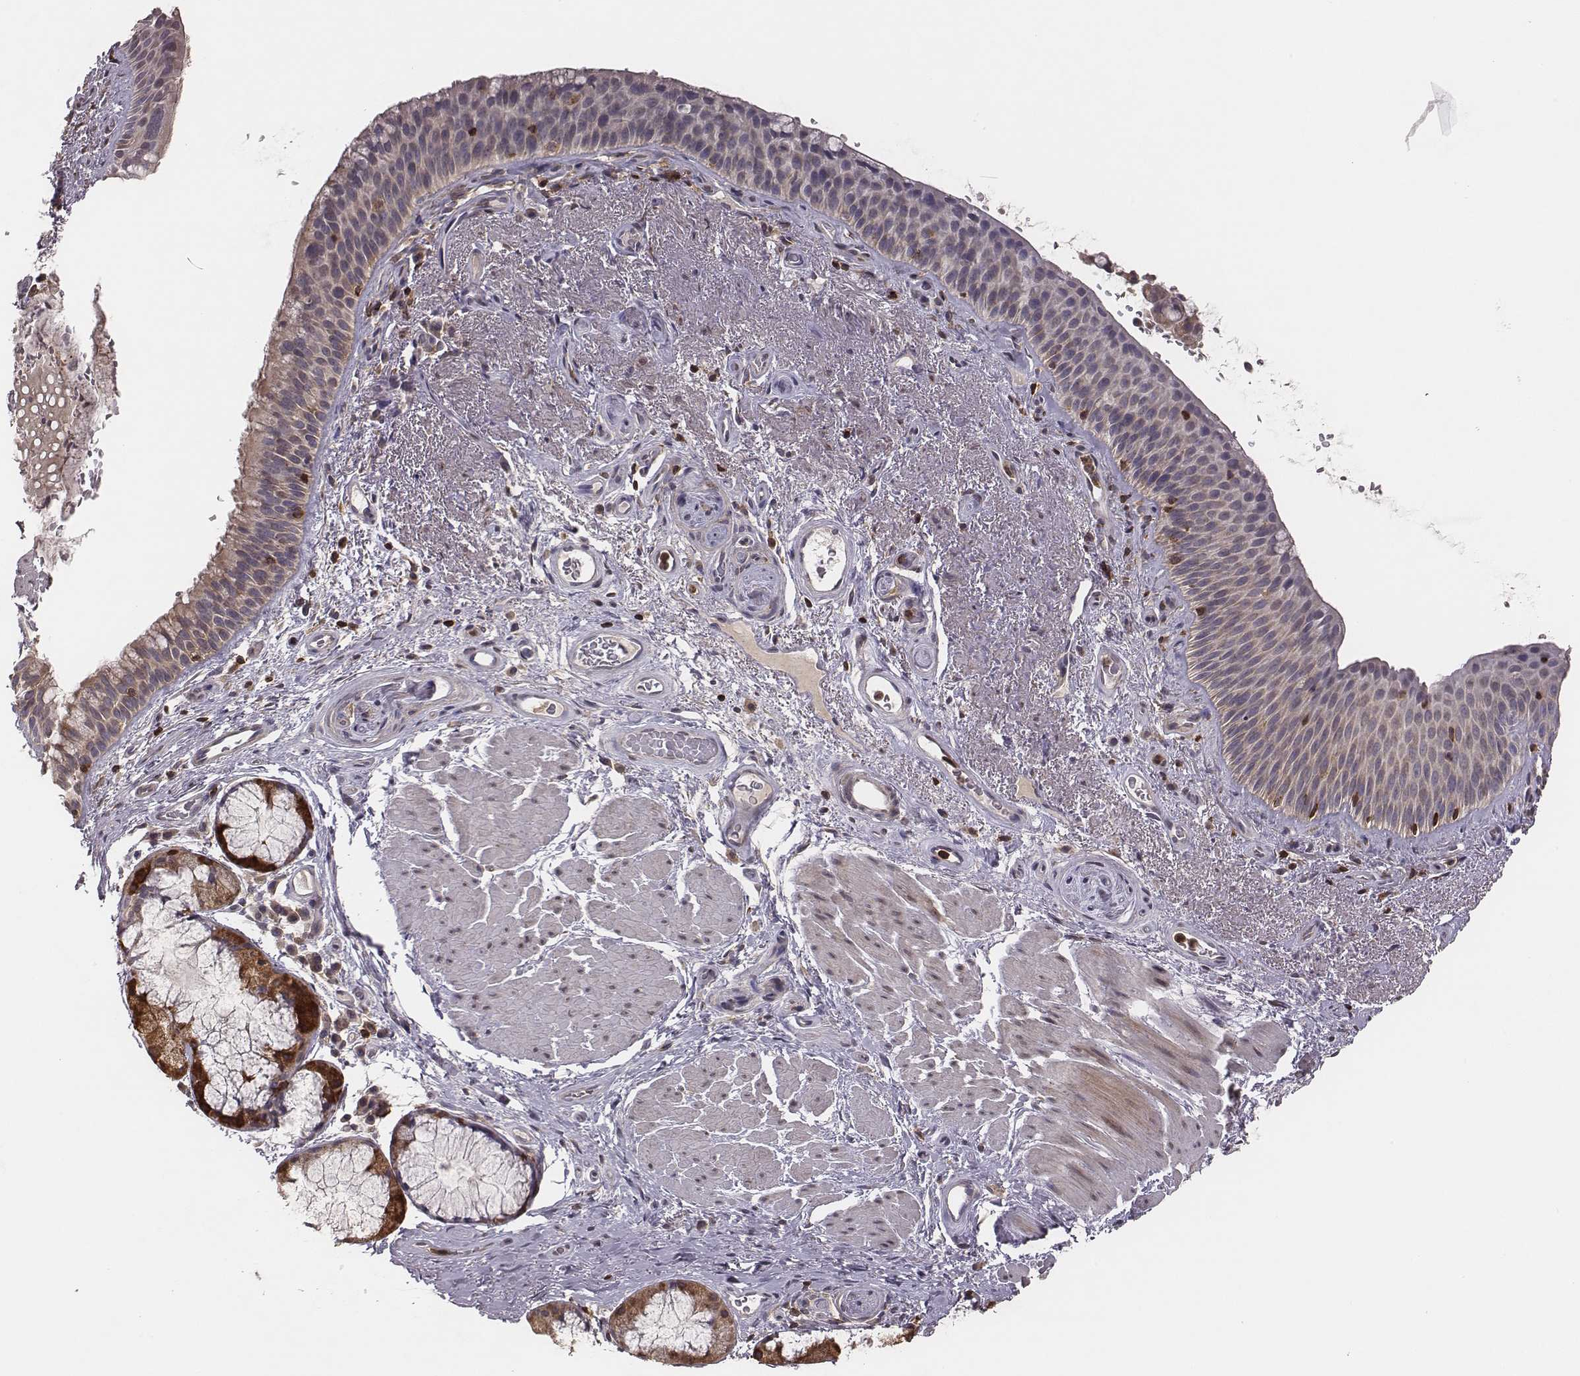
{"staining": {"intensity": "negative", "quantity": "none", "location": "none"}, "tissue": "bronchus", "cell_type": "Respiratory epithelial cells", "image_type": "normal", "snomed": [{"axis": "morphology", "description": "Normal tissue, NOS"}, {"axis": "topography", "description": "Bronchus"}], "caption": "DAB (3,3'-diaminobenzidine) immunohistochemical staining of benign bronchus exhibits no significant positivity in respiratory epithelial cells.", "gene": "PILRA", "patient": {"sex": "male", "age": 48}}